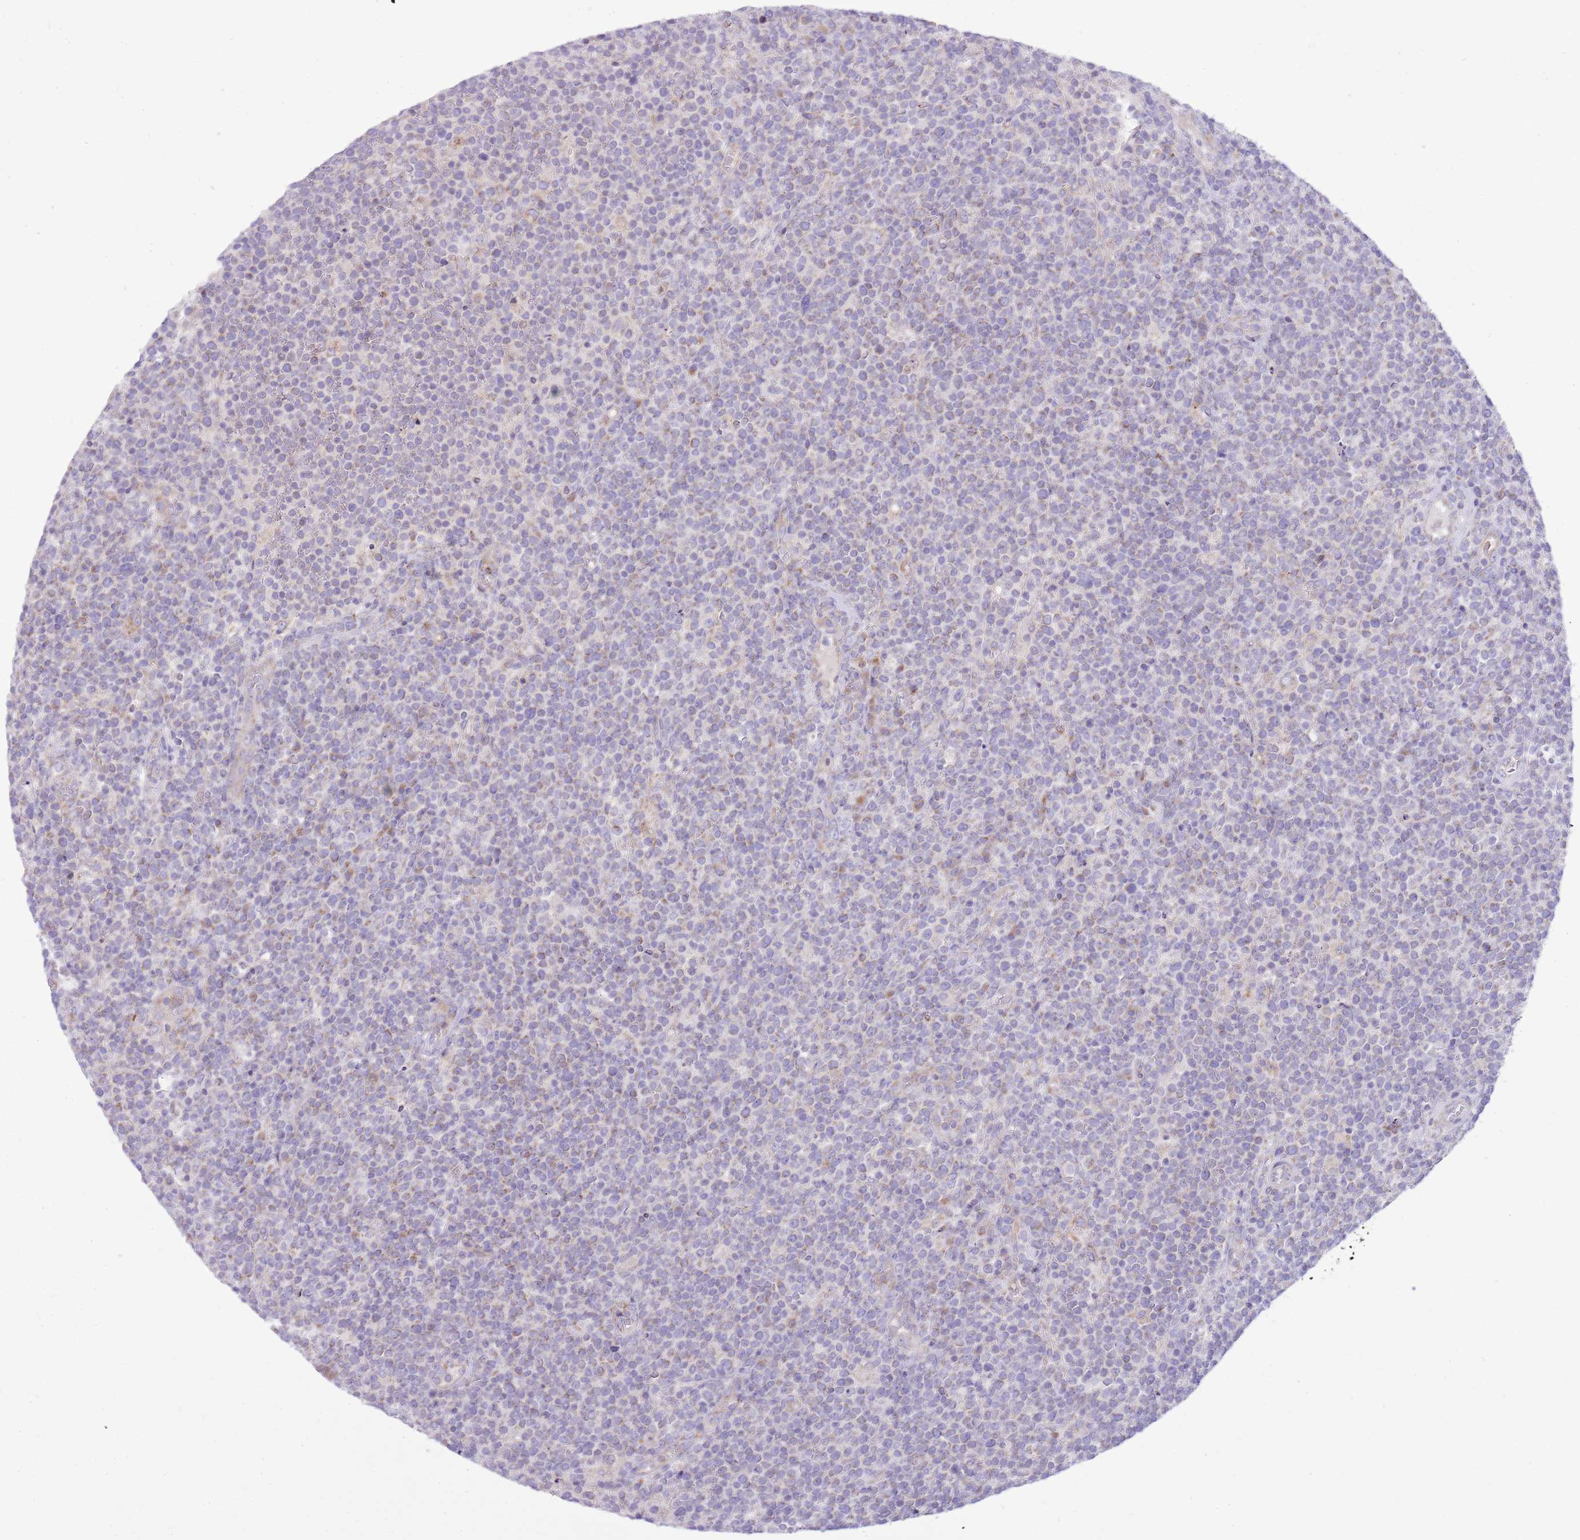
{"staining": {"intensity": "negative", "quantity": "none", "location": "none"}, "tissue": "lymphoma", "cell_type": "Tumor cells", "image_type": "cancer", "snomed": [{"axis": "morphology", "description": "Malignant lymphoma, non-Hodgkin's type, High grade"}, {"axis": "topography", "description": "Lymph node"}], "caption": "DAB immunohistochemical staining of human lymphoma demonstrates no significant expression in tumor cells.", "gene": "OAZ2", "patient": {"sex": "male", "age": 61}}